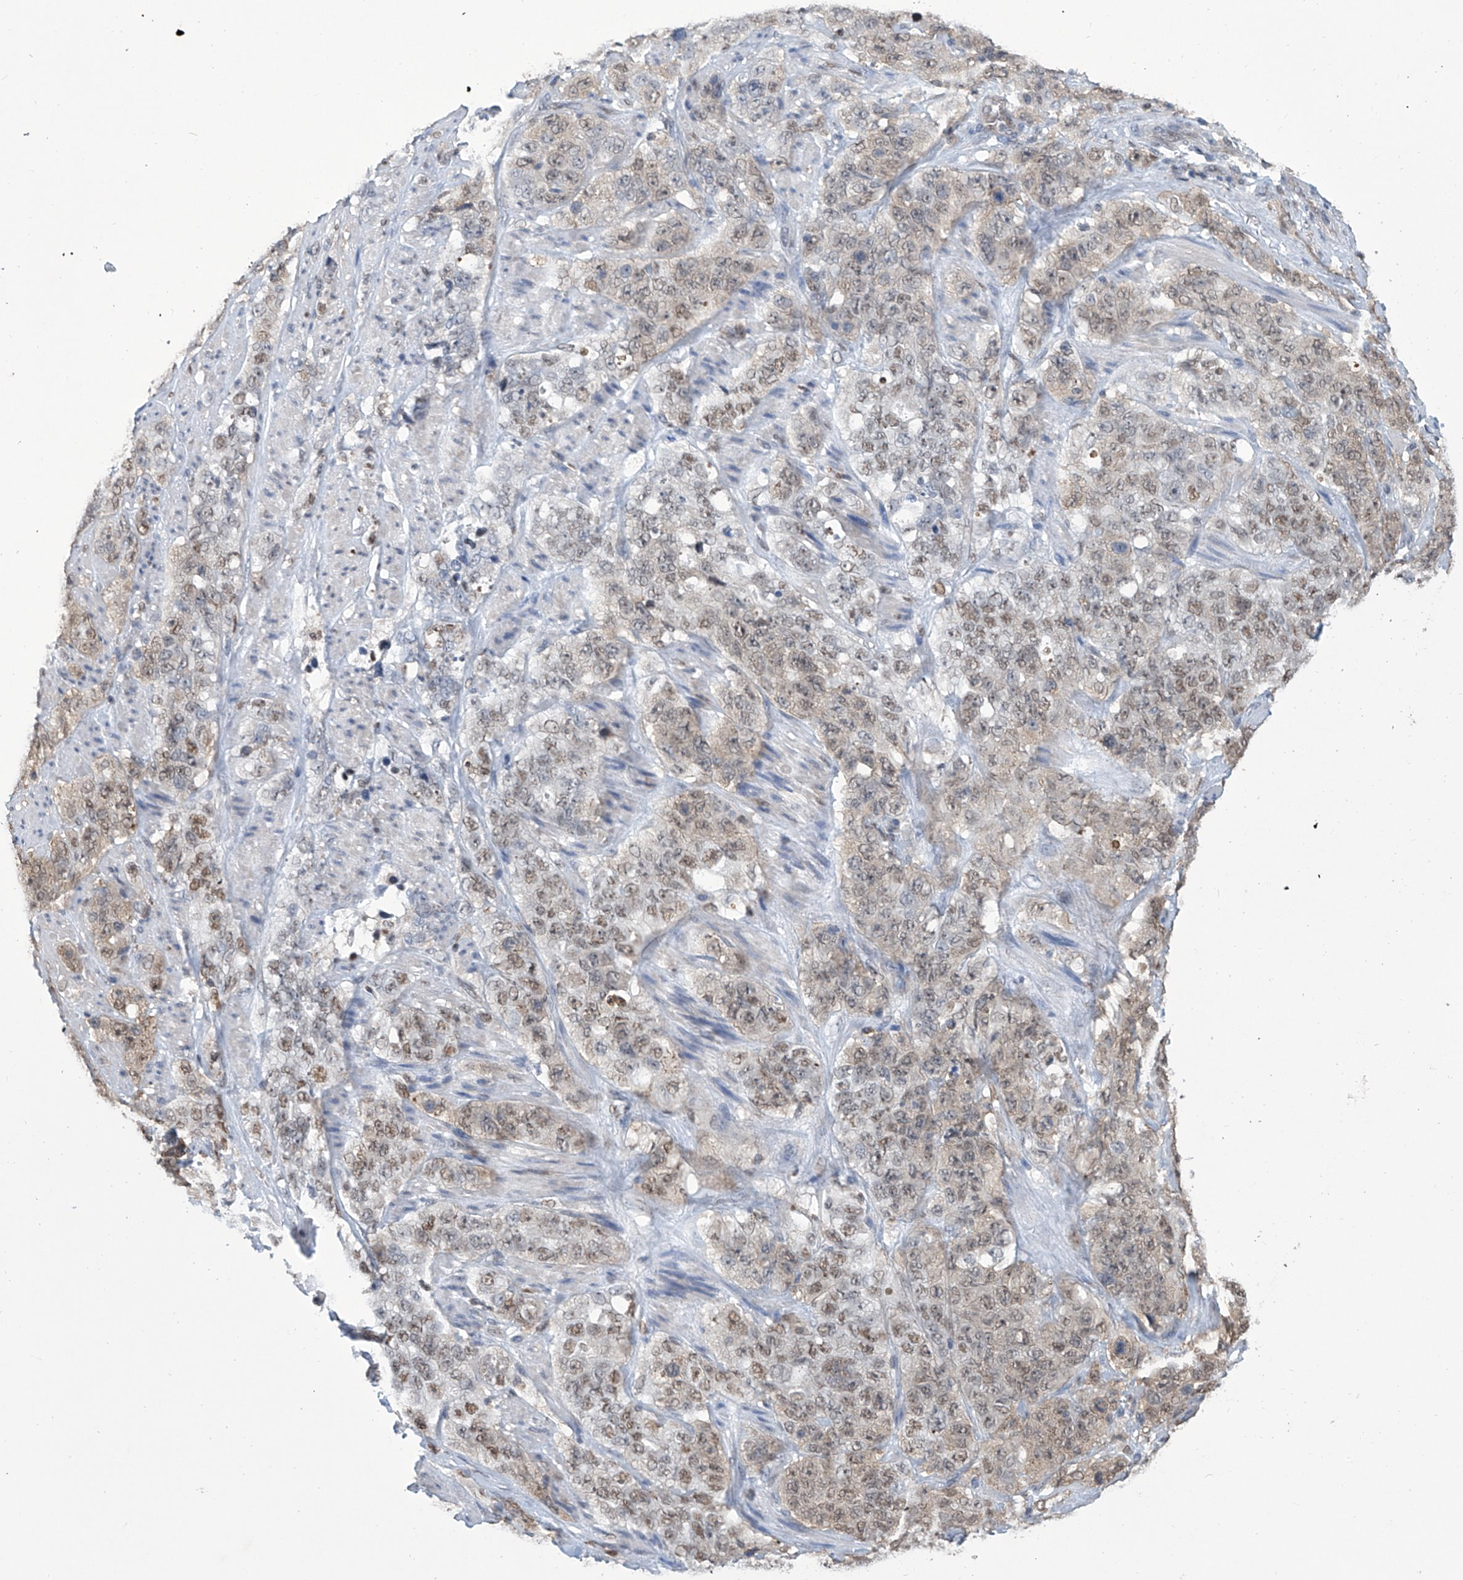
{"staining": {"intensity": "weak", "quantity": ">75%", "location": "nuclear"}, "tissue": "stomach cancer", "cell_type": "Tumor cells", "image_type": "cancer", "snomed": [{"axis": "morphology", "description": "Adenocarcinoma, NOS"}, {"axis": "topography", "description": "Stomach"}], "caption": "Stomach cancer stained with a brown dye displays weak nuclear positive expression in approximately >75% of tumor cells.", "gene": "SREBF2", "patient": {"sex": "male", "age": 48}}